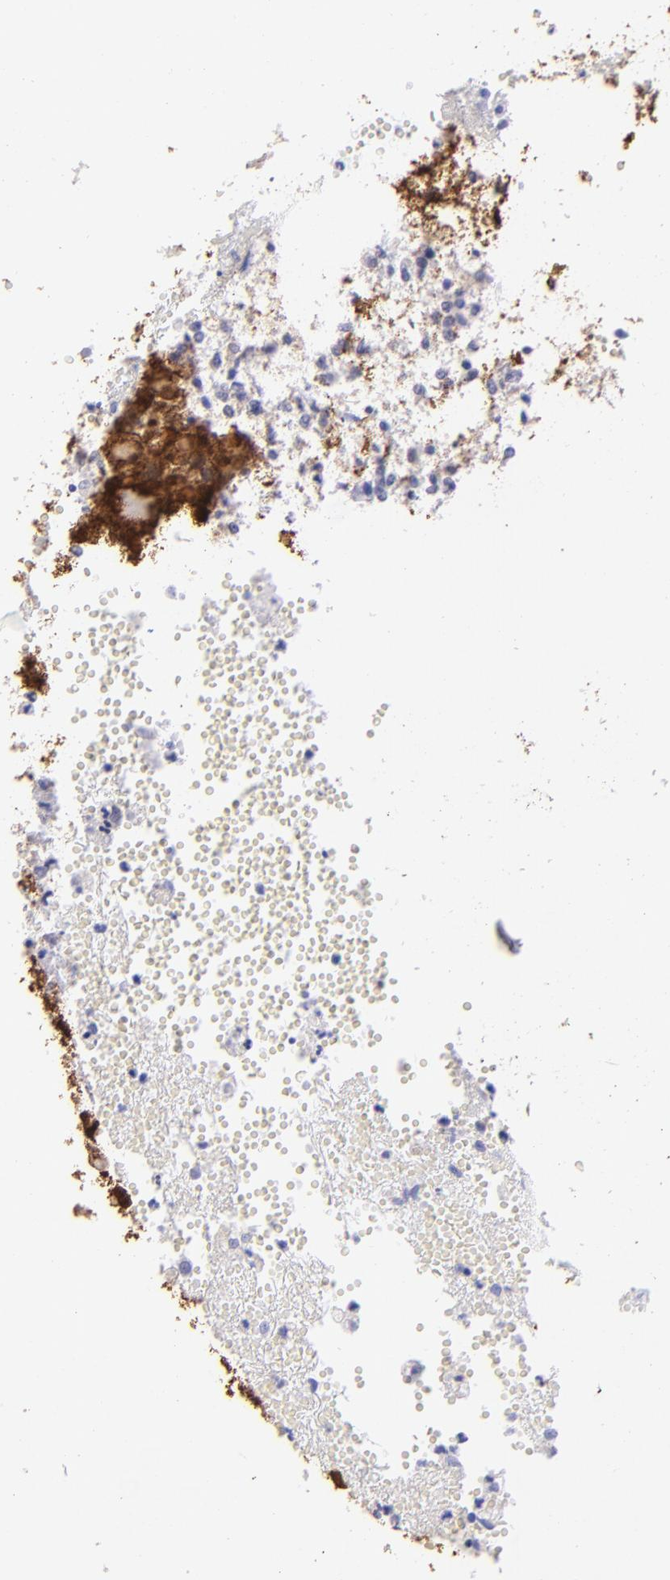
{"staining": {"intensity": "weak", "quantity": "<25%", "location": "cytoplasmic/membranous"}, "tissue": "glioma", "cell_type": "Tumor cells", "image_type": "cancer", "snomed": [{"axis": "morphology", "description": "Glioma, malignant, High grade"}, {"axis": "topography", "description": "Brain"}], "caption": "The IHC photomicrograph has no significant staining in tumor cells of high-grade glioma (malignant) tissue.", "gene": "UCHL1", "patient": {"sex": "male", "age": 66}}